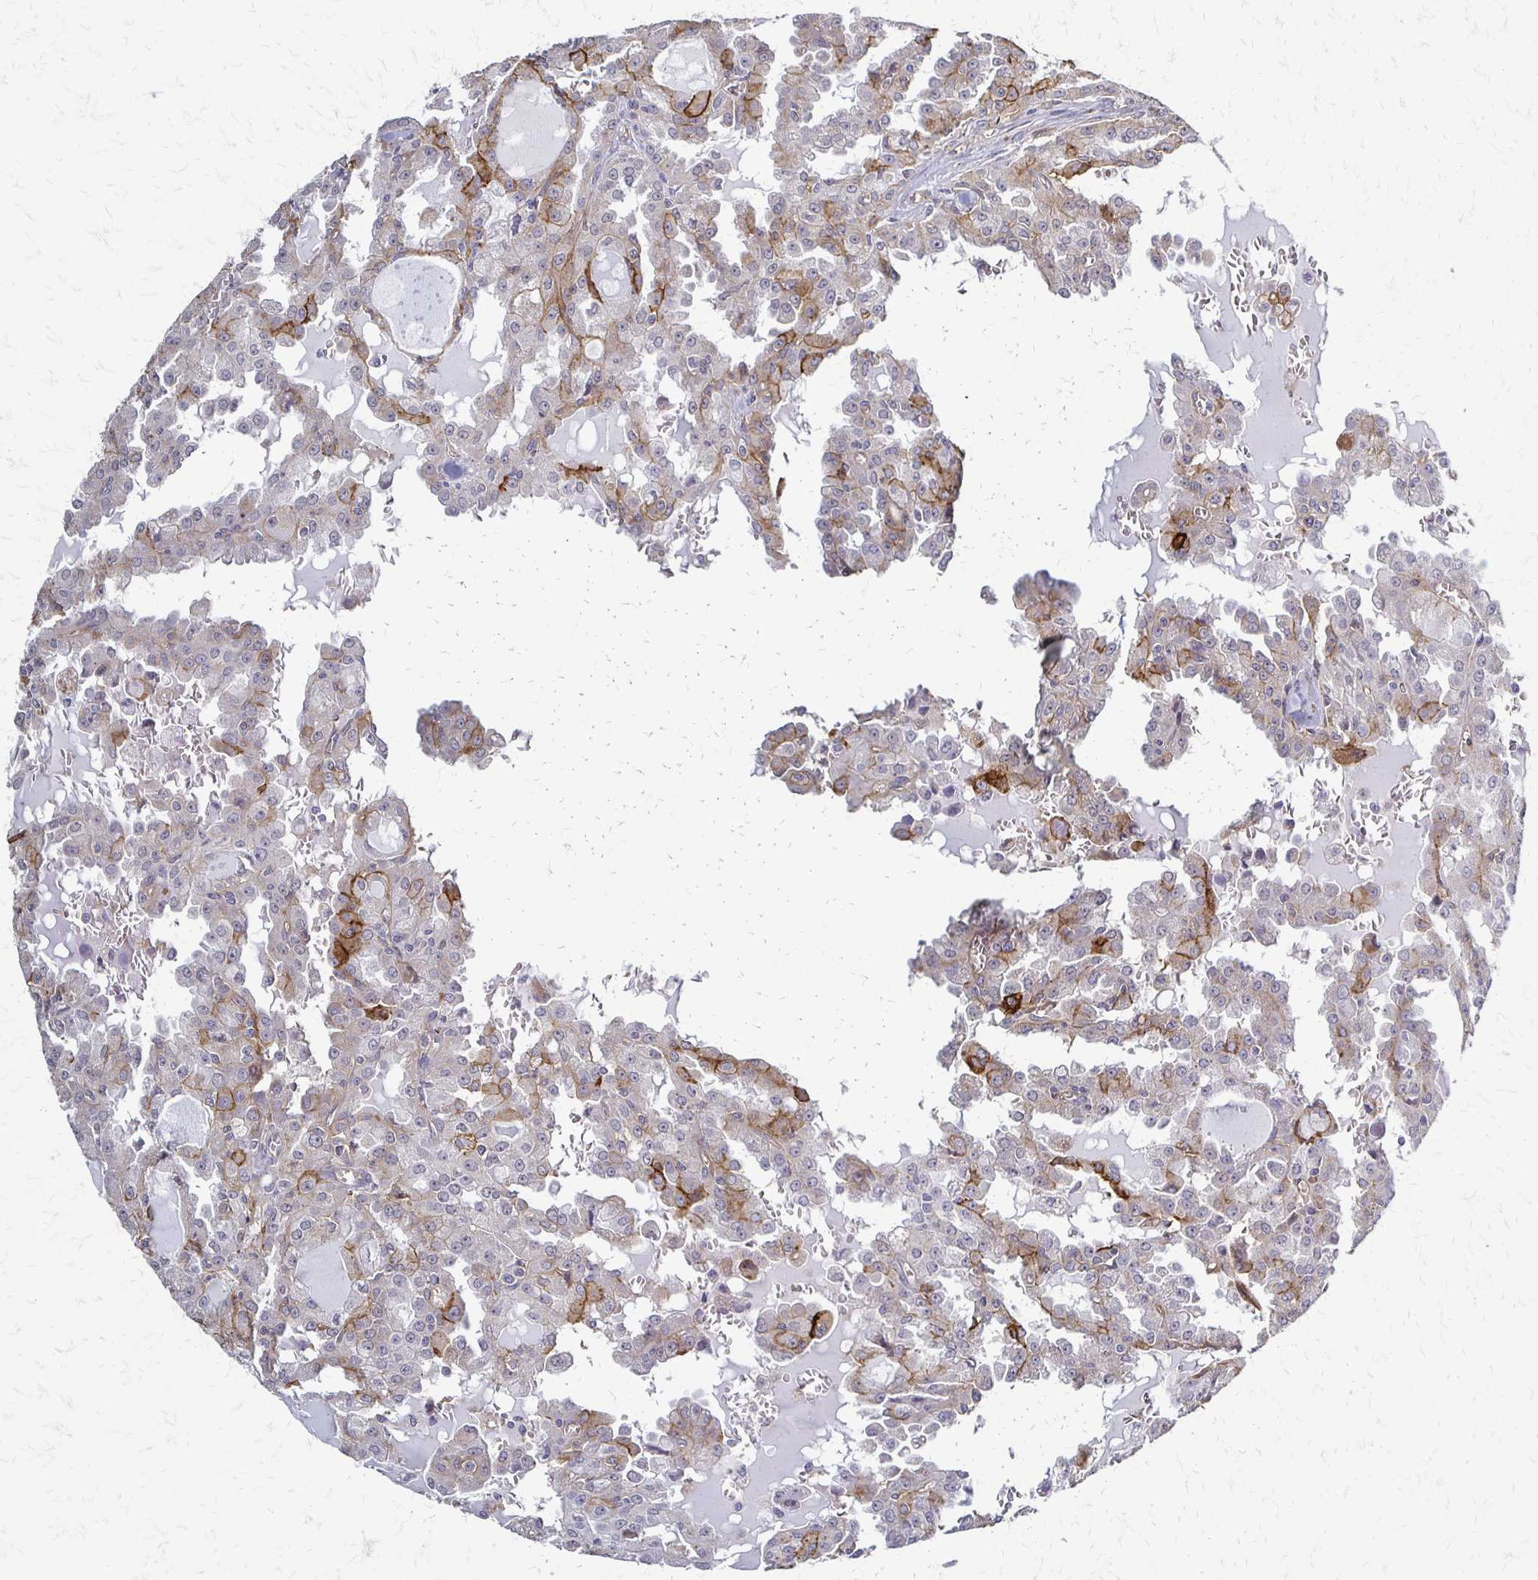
{"staining": {"intensity": "moderate", "quantity": "<25%", "location": "cytoplasmic/membranous"}, "tissue": "head and neck cancer", "cell_type": "Tumor cells", "image_type": "cancer", "snomed": [{"axis": "morphology", "description": "Adenocarcinoma, NOS"}, {"axis": "topography", "description": "Head-Neck"}], "caption": "Tumor cells exhibit low levels of moderate cytoplasmic/membranous expression in about <25% of cells in human head and neck adenocarcinoma. (DAB = brown stain, brightfield microscopy at high magnification).", "gene": "SLC9A9", "patient": {"sex": "male", "age": 64}}